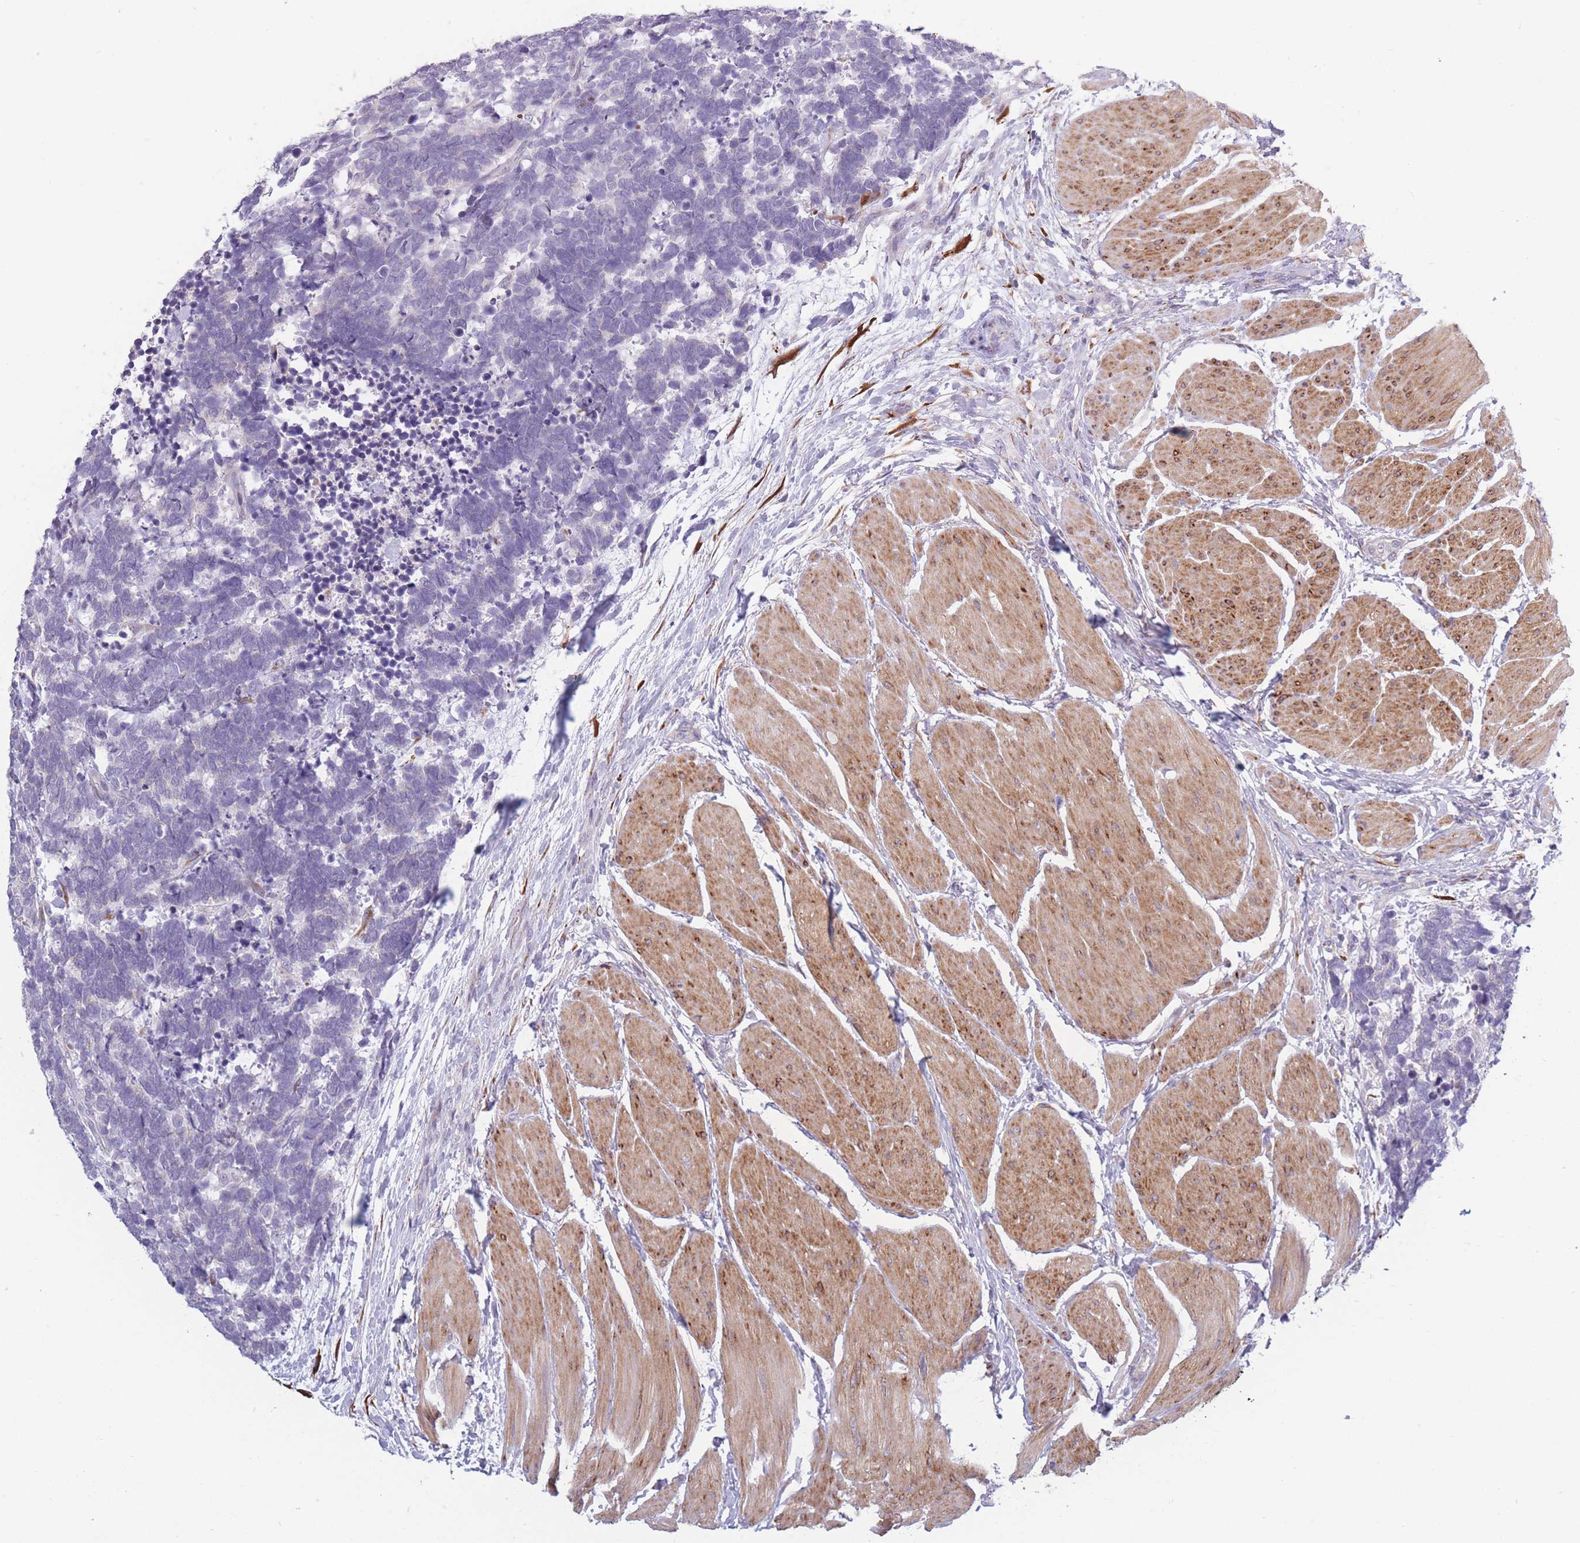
{"staining": {"intensity": "negative", "quantity": "none", "location": "none"}, "tissue": "carcinoid", "cell_type": "Tumor cells", "image_type": "cancer", "snomed": [{"axis": "morphology", "description": "Carcinoma, NOS"}, {"axis": "morphology", "description": "Carcinoid, malignant, NOS"}, {"axis": "topography", "description": "Urinary bladder"}], "caption": "Human carcinoid (malignant) stained for a protein using IHC shows no expression in tumor cells.", "gene": "CCNQ", "patient": {"sex": "male", "age": 57}}